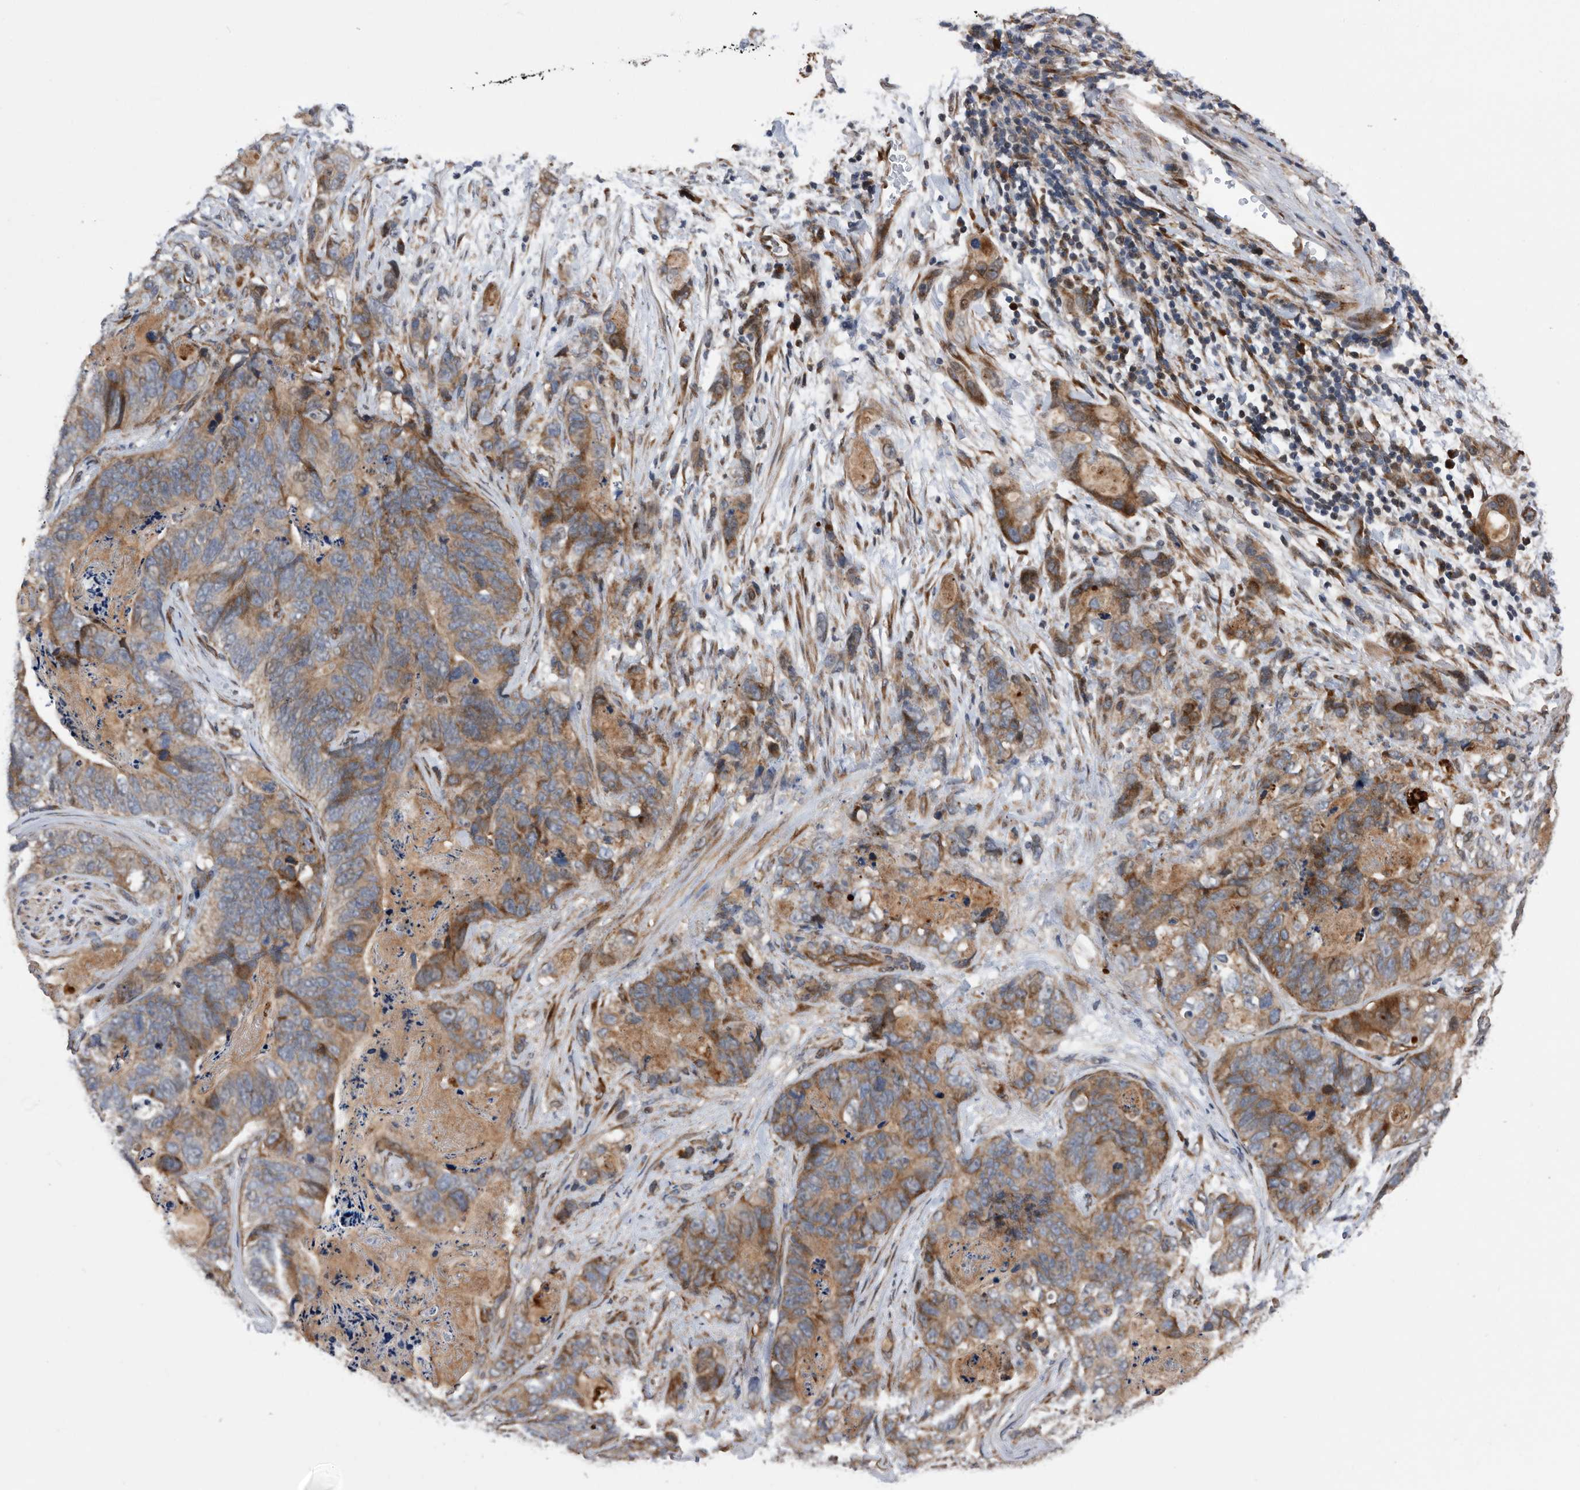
{"staining": {"intensity": "moderate", "quantity": ">75%", "location": "cytoplasmic/membranous"}, "tissue": "stomach cancer", "cell_type": "Tumor cells", "image_type": "cancer", "snomed": [{"axis": "morphology", "description": "Normal tissue, NOS"}, {"axis": "morphology", "description": "Adenocarcinoma, NOS"}, {"axis": "topography", "description": "Stomach"}], "caption": "Human stomach adenocarcinoma stained with a protein marker reveals moderate staining in tumor cells.", "gene": "SERINC2", "patient": {"sex": "female", "age": 89}}